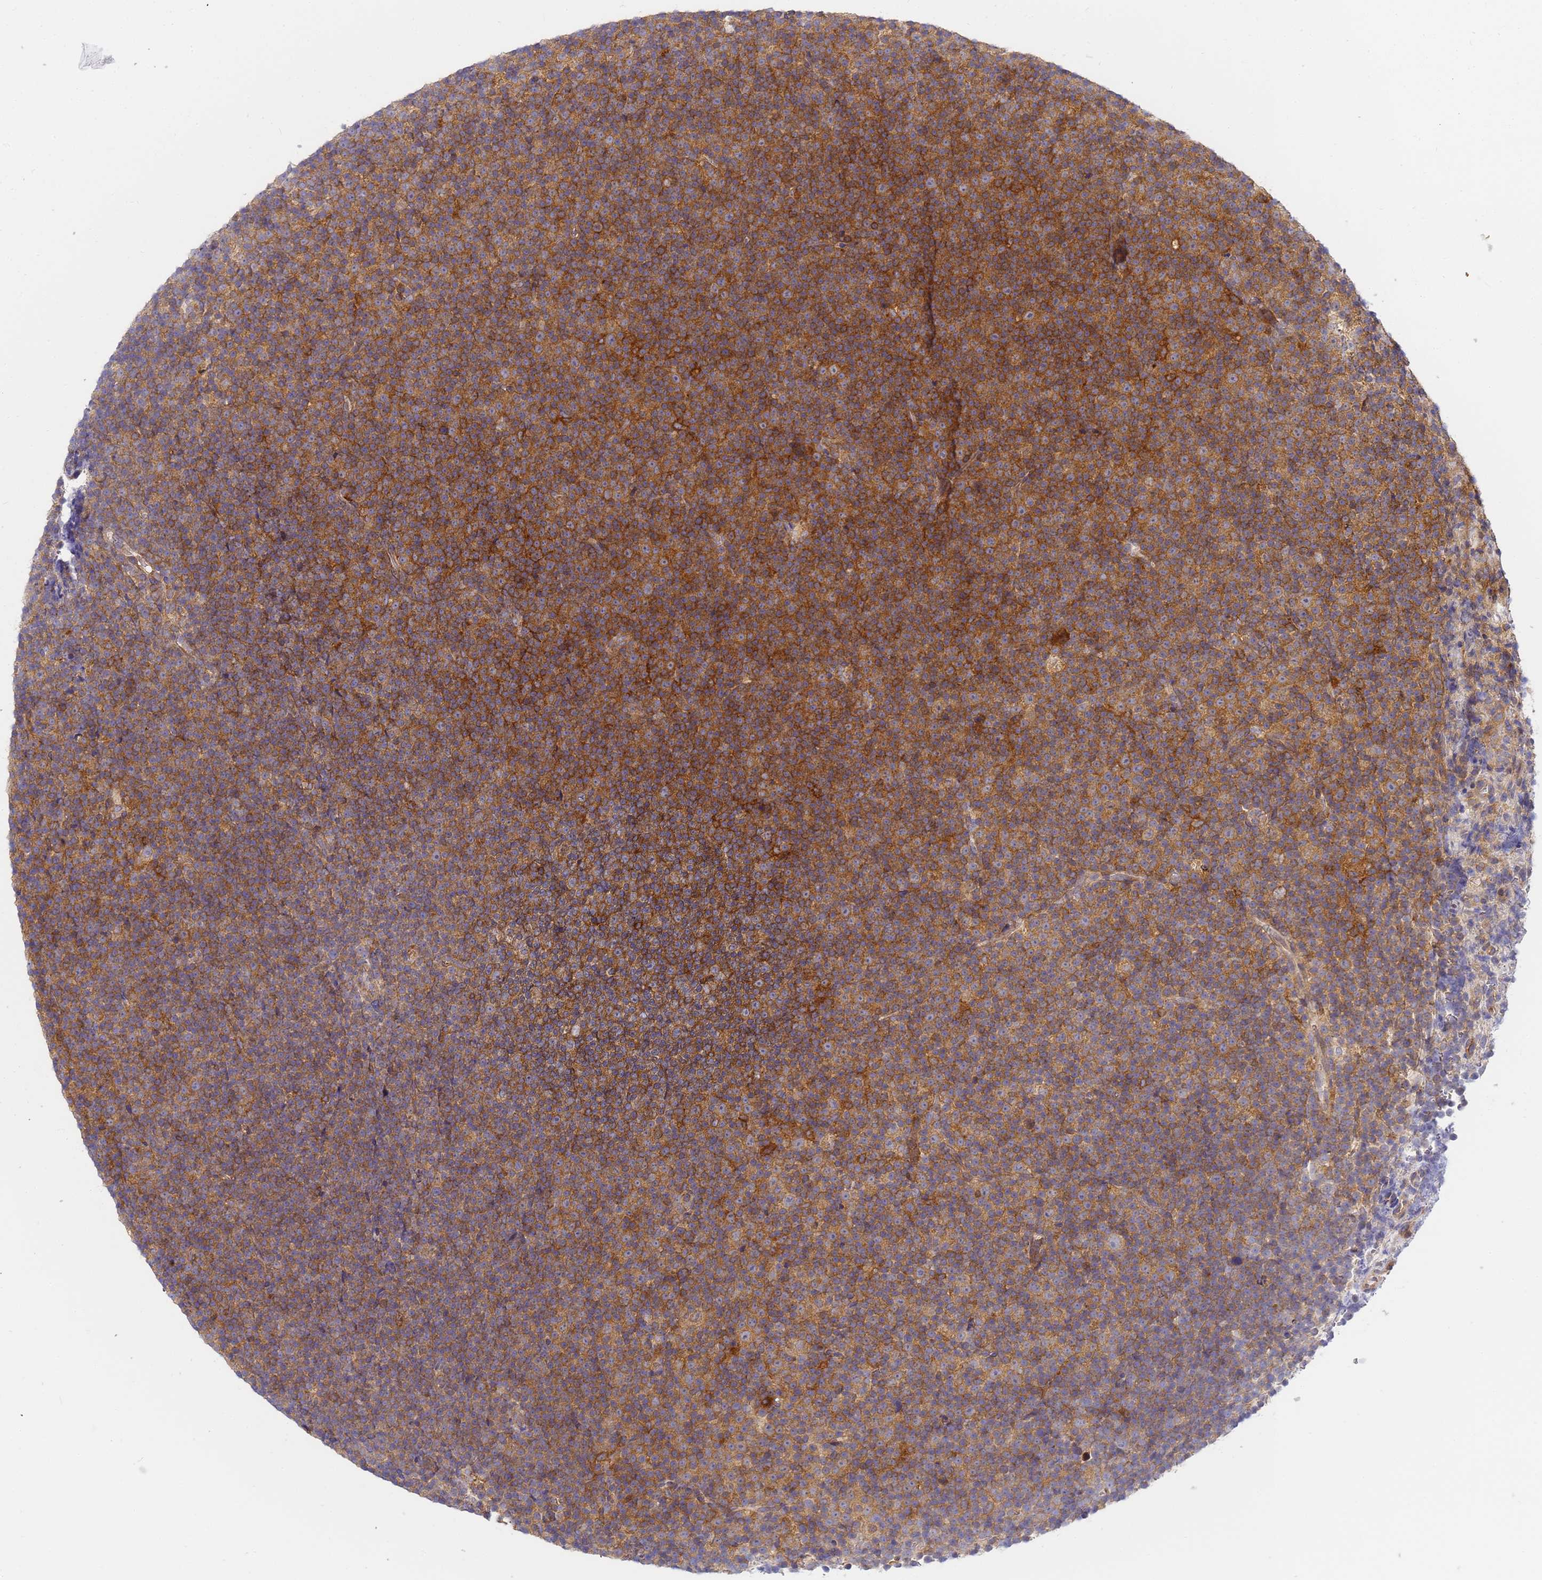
{"staining": {"intensity": "moderate", "quantity": ">75%", "location": "cytoplasmic/membranous"}, "tissue": "lymphoma", "cell_type": "Tumor cells", "image_type": "cancer", "snomed": [{"axis": "morphology", "description": "Malignant lymphoma, non-Hodgkin's type, Low grade"}, {"axis": "topography", "description": "Lymph node"}], "caption": "Immunohistochemistry (DAB (3,3'-diaminobenzidine)) staining of low-grade malignant lymphoma, non-Hodgkin's type exhibits moderate cytoplasmic/membranous protein staining in approximately >75% of tumor cells.", "gene": "CHM", "patient": {"sex": "female", "age": 67}}